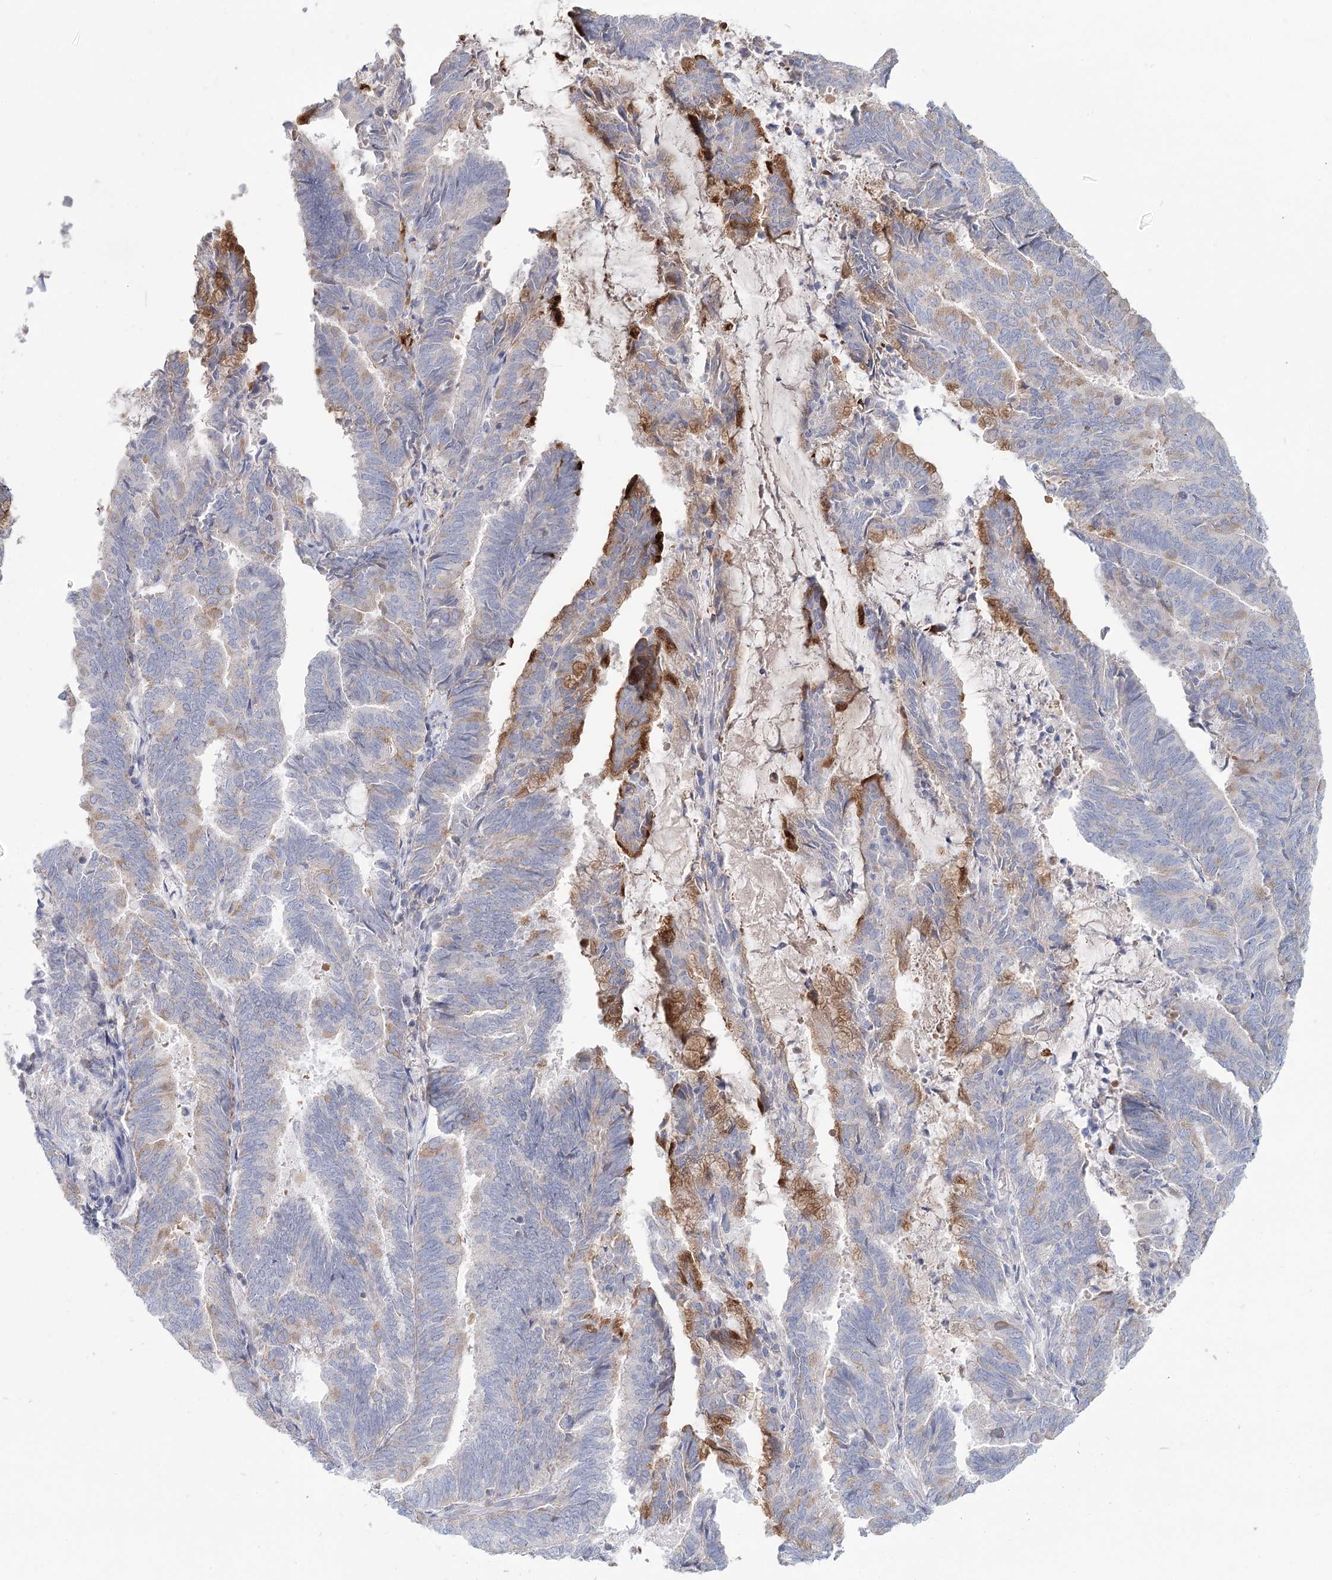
{"staining": {"intensity": "strong", "quantity": "<25%", "location": "cytoplasmic/membranous"}, "tissue": "endometrial cancer", "cell_type": "Tumor cells", "image_type": "cancer", "snomed": [{"axis": "morphology", "description": "Adenocarcinoma, NOS"}, {"axis": "topography", "description": "Endometrium"}], "caption": "Endometrial cancer was stained to show a protein in brown. There is medium levels of strong cytoplasmic/membranous expression in about <25% of tumor cells.", "gene": "ARHGAP44", "patient": {"sex": "female", "age": 80}}